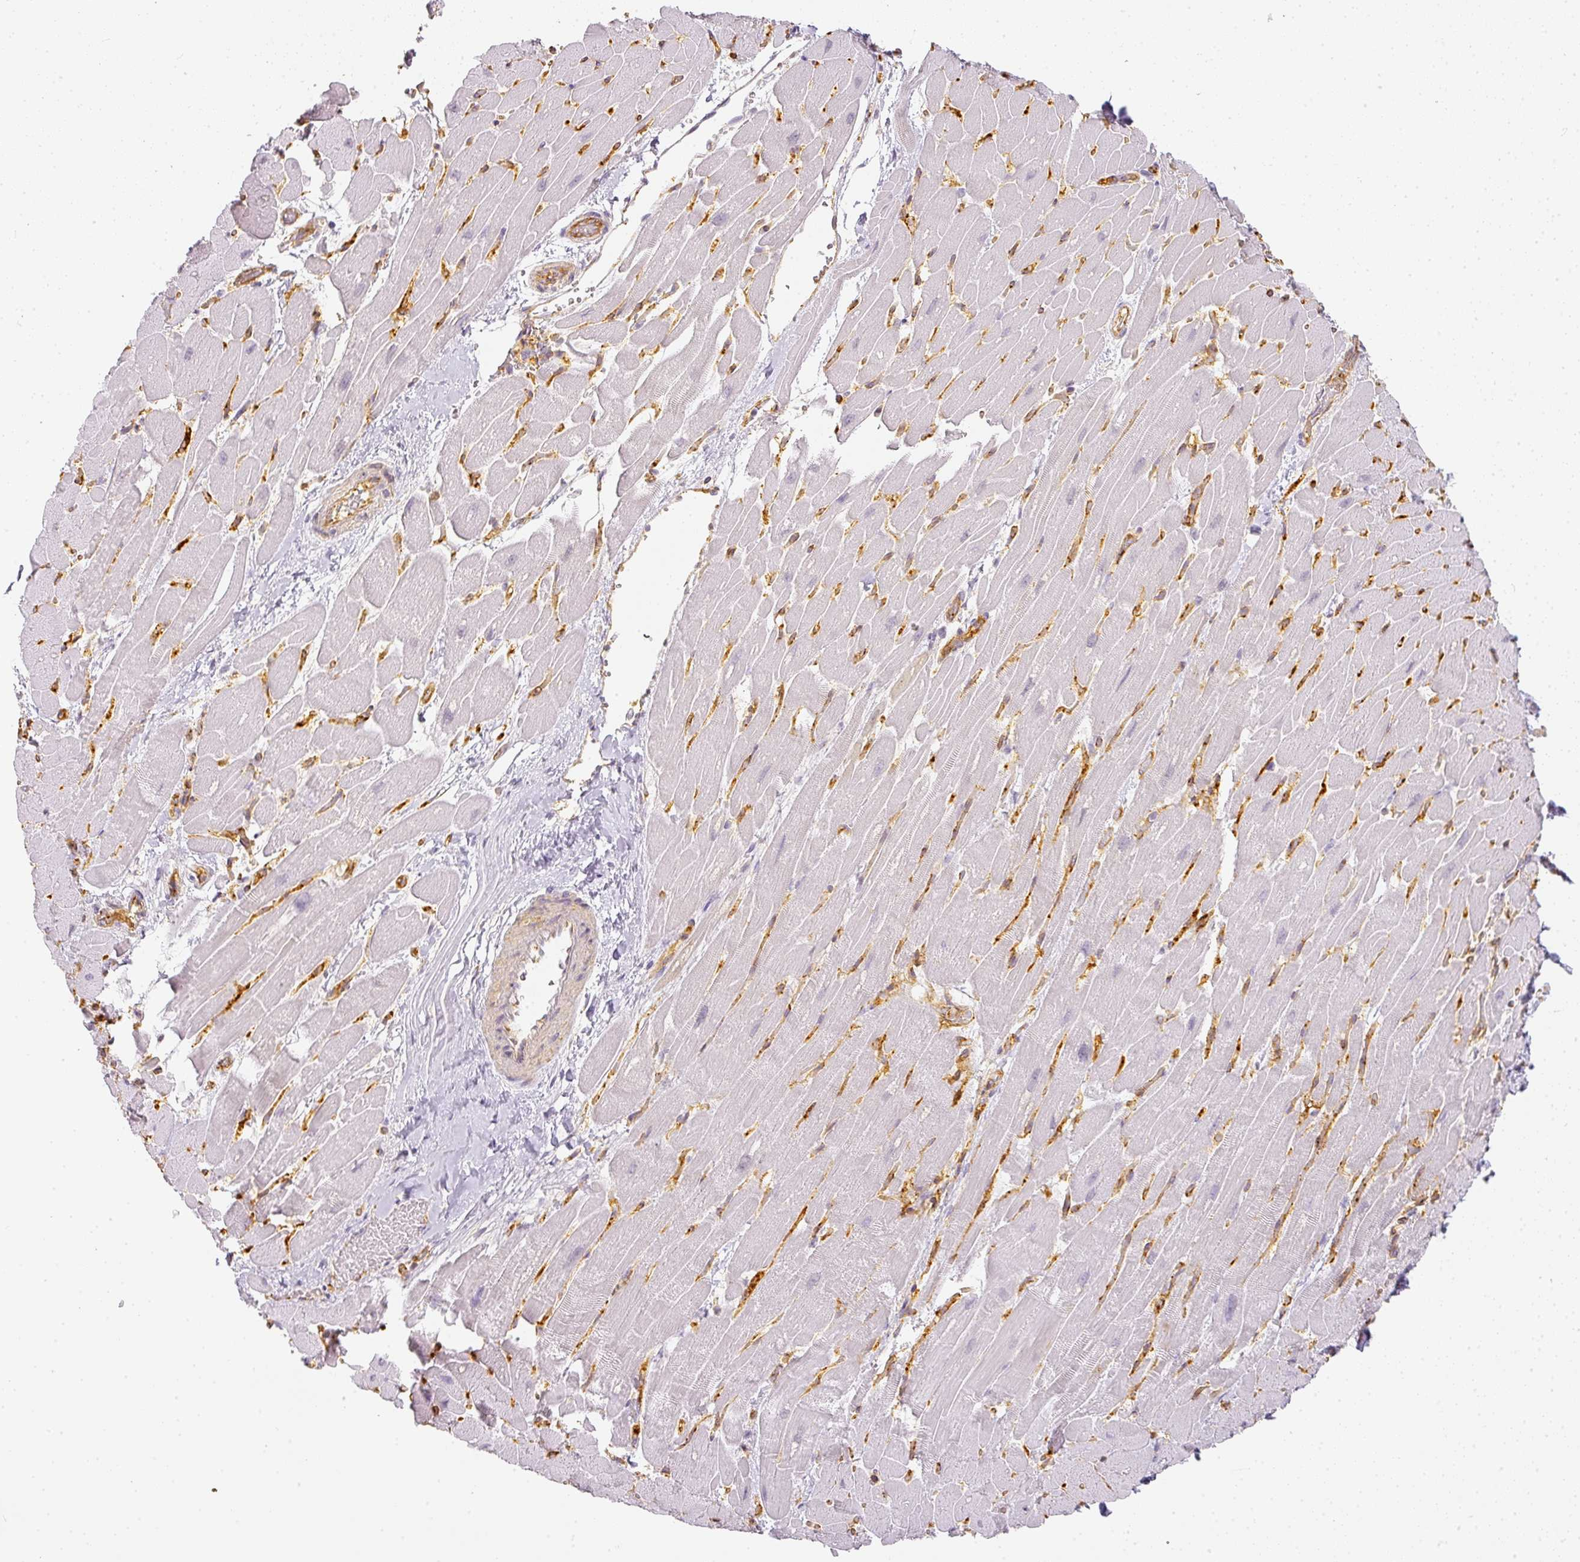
{"staining": {"intensity": "negative", "quantity": "none", "location": "none"}, "tissue": "heart muscle", "cell_type": "Cardiomyocytes", "image_type": "normal", "snomed": [{"axis": "morphology", "description": "Normal tissue, NOS"}, {"axis": "topography", "description": "Heart"}], "caption": "Immunohistochemistry image of benign heart muscle stained for a protein (brown), which demonstrates no expression in cardiomyocytes.", "gene": "TMEM42", "patient": {"sex": "male", "age": 37}}